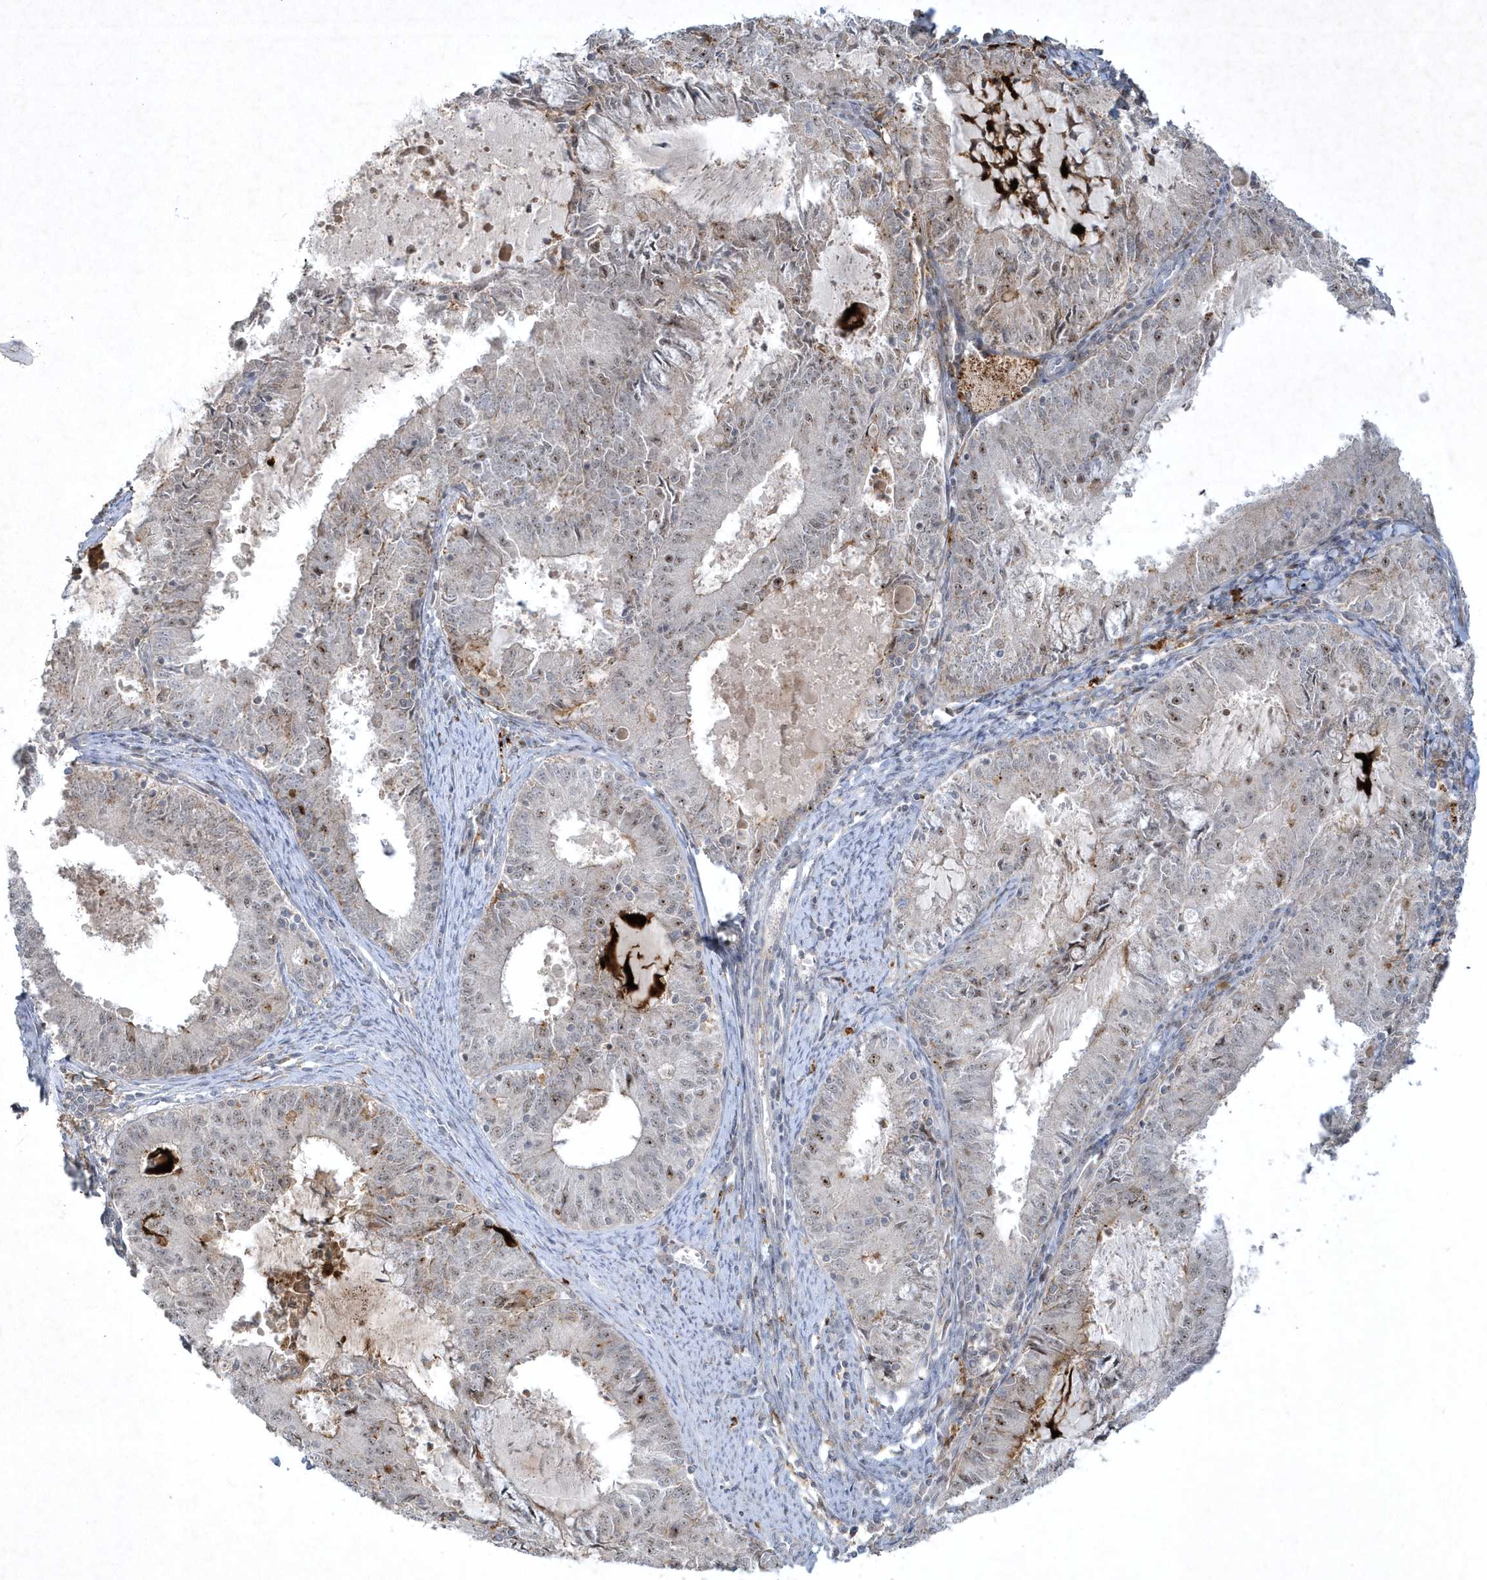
{"staining": {"intensity": "weak", "quantity": "<25%", "location": "nuclear"}, "tissue": "endometrial cancer", "cell_type": "Tumor cells", "image_type": "cancer", "snomed": [{"axis": "morphology", "description": "Adenocarcinoma, NOS"}, {"axis": "topography", "description": "Endometrium"}], "caption": "IHC micrograph of neoplastic tissue: human endometrial cancer (adenocarcinoma) stained with DAB reveals no significant protein staining in tumor cells. Nuclei are stained in blue.", "gene": "THG1L", "patient": {"sex": "female", "age": 57}}